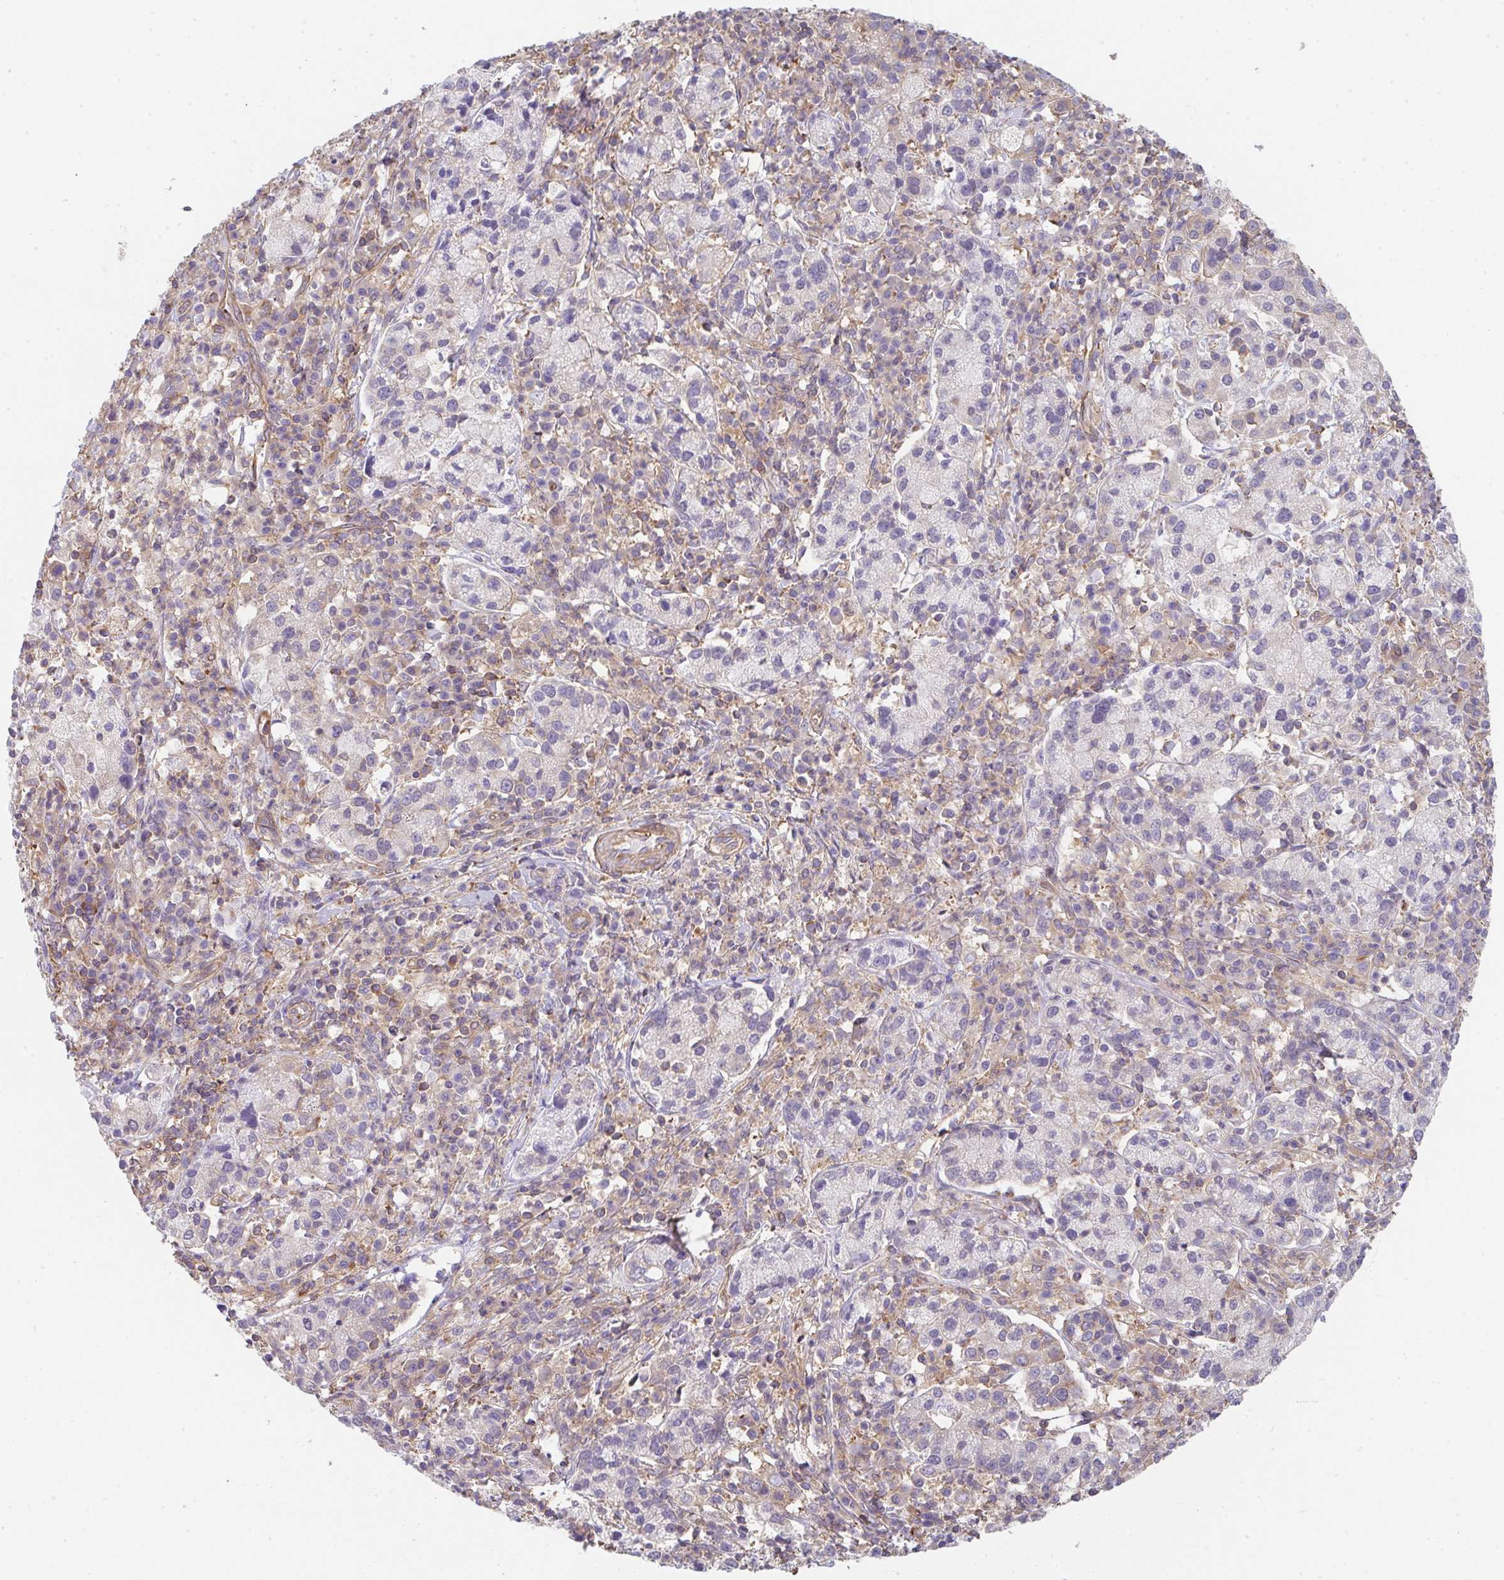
{"staining": {"intensity": "negative", "quantity": "none", "location": "none"}, "tissue": "cervical cancer", "cell_type": "Tumor cells", "image_type": "cancer", "snomed": [{"axis": "morphology", "description": "Normal tissue, NOS"}, {"axis": "morphology", "description": "Adenocarcinoma, NOS"}, {"axis": "topography", "description": "Cervix"}], "caption": "The photomicrograph reveals no staining of tumor cells in adenocarcinoma (cervical). Brightfield microscopy of immunohistochemistry (IHC) stained with DAB (3,3'-diaminobenzidine) (brown) and hematoxylin (blue), captured at high magnification.", "gene": "TMEM229A", "patient": {"sex": "female", "age": 44}}